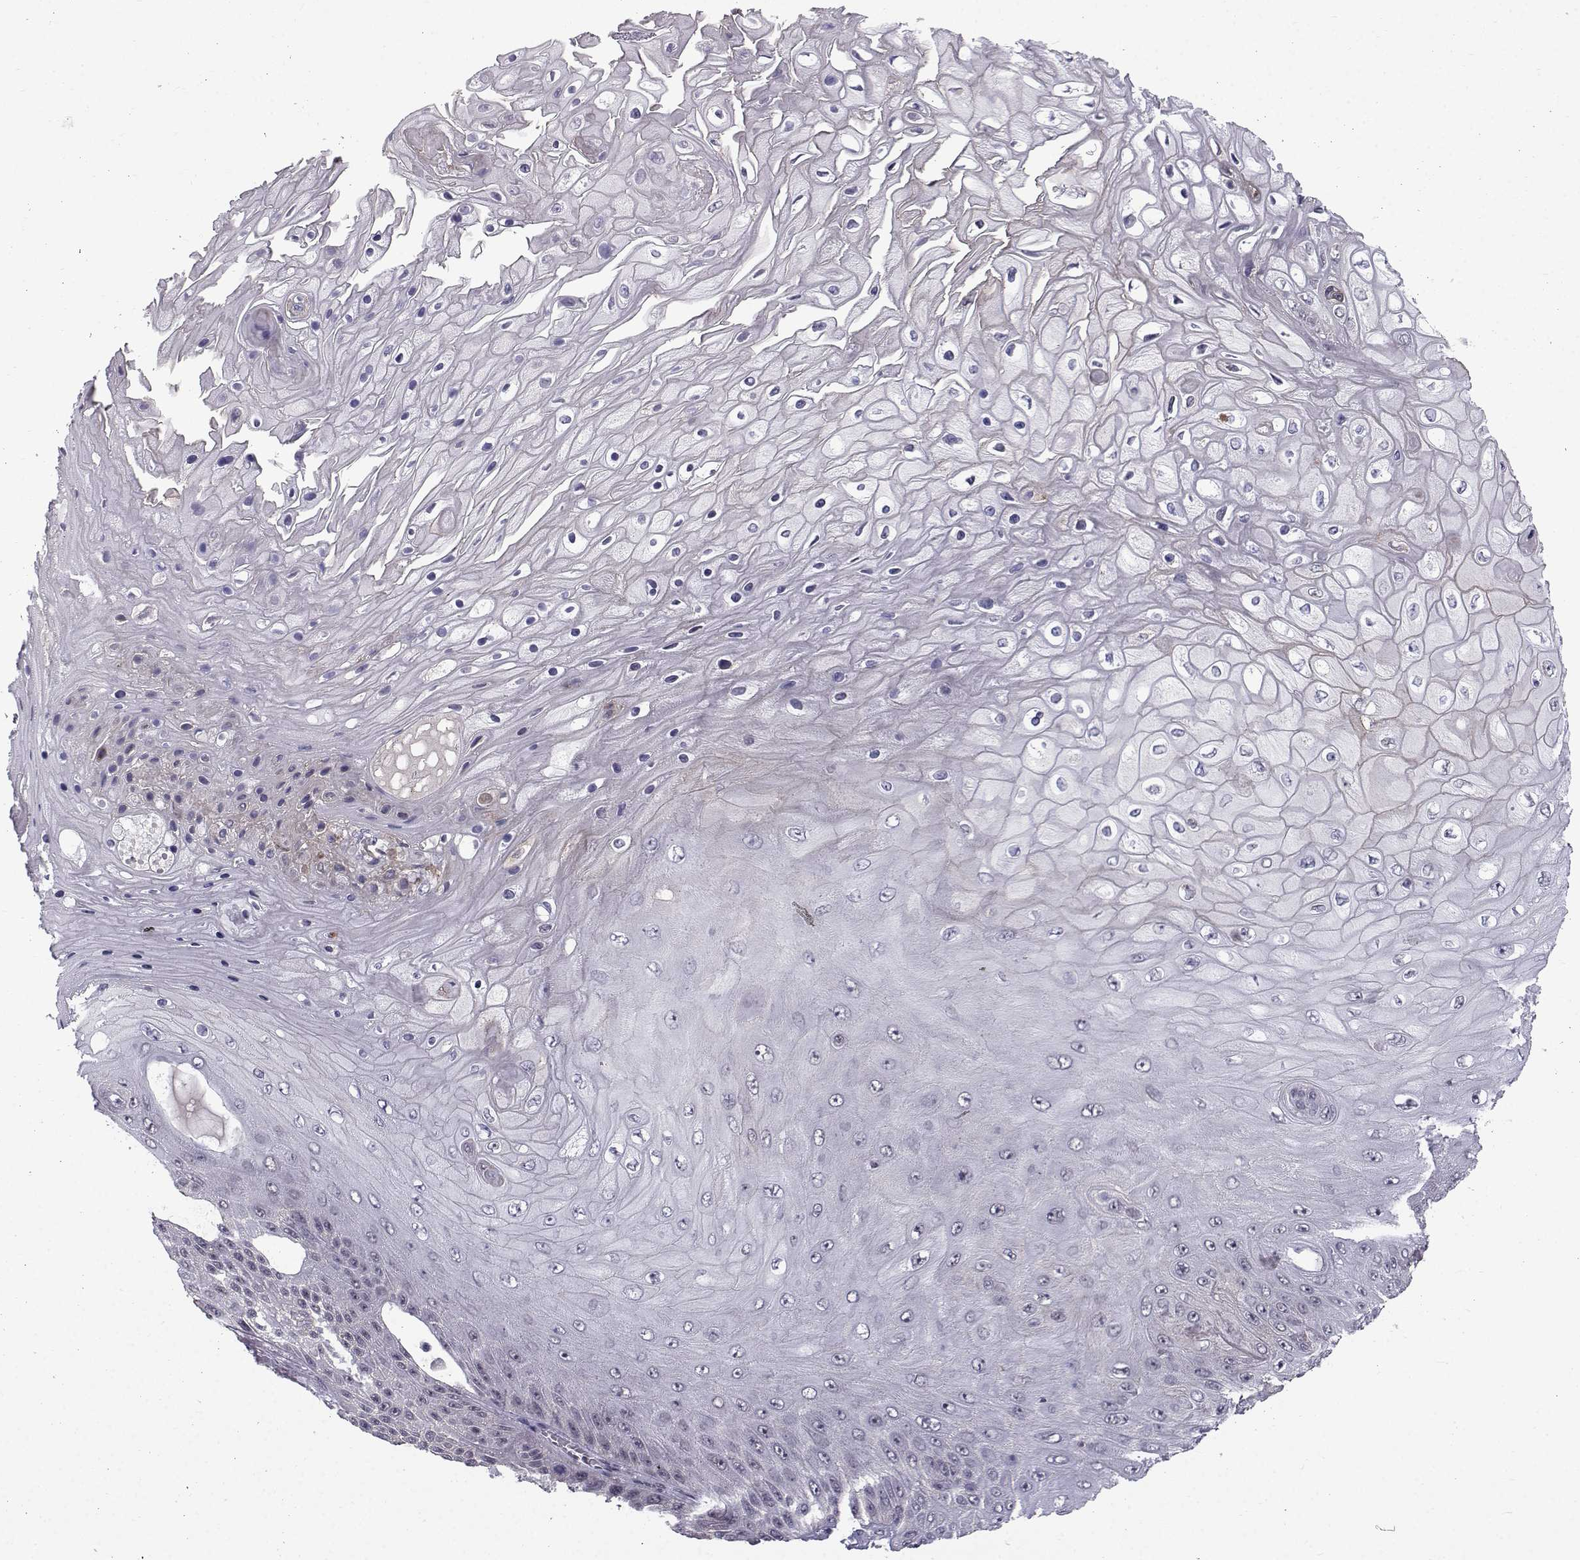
{"staining": {"intensity": "negative", "quantity": "none", "location": "none"}, "tissue": "skin cancer", "cell_type": "Tumor cells", "image_type": "cancer", "snomed": [{"axis": "morphology", "description": "Squamous cell carcinoma, NOS"}, {"axis": "topography", "description": "Skin"}], "caption": "This is an immunohistochemistry (IHC) histopathology image of human skin cancer. There is no expression in tumor cells.", "gene": "RBM24", "patient": {"sex": "male", "age": 62}}